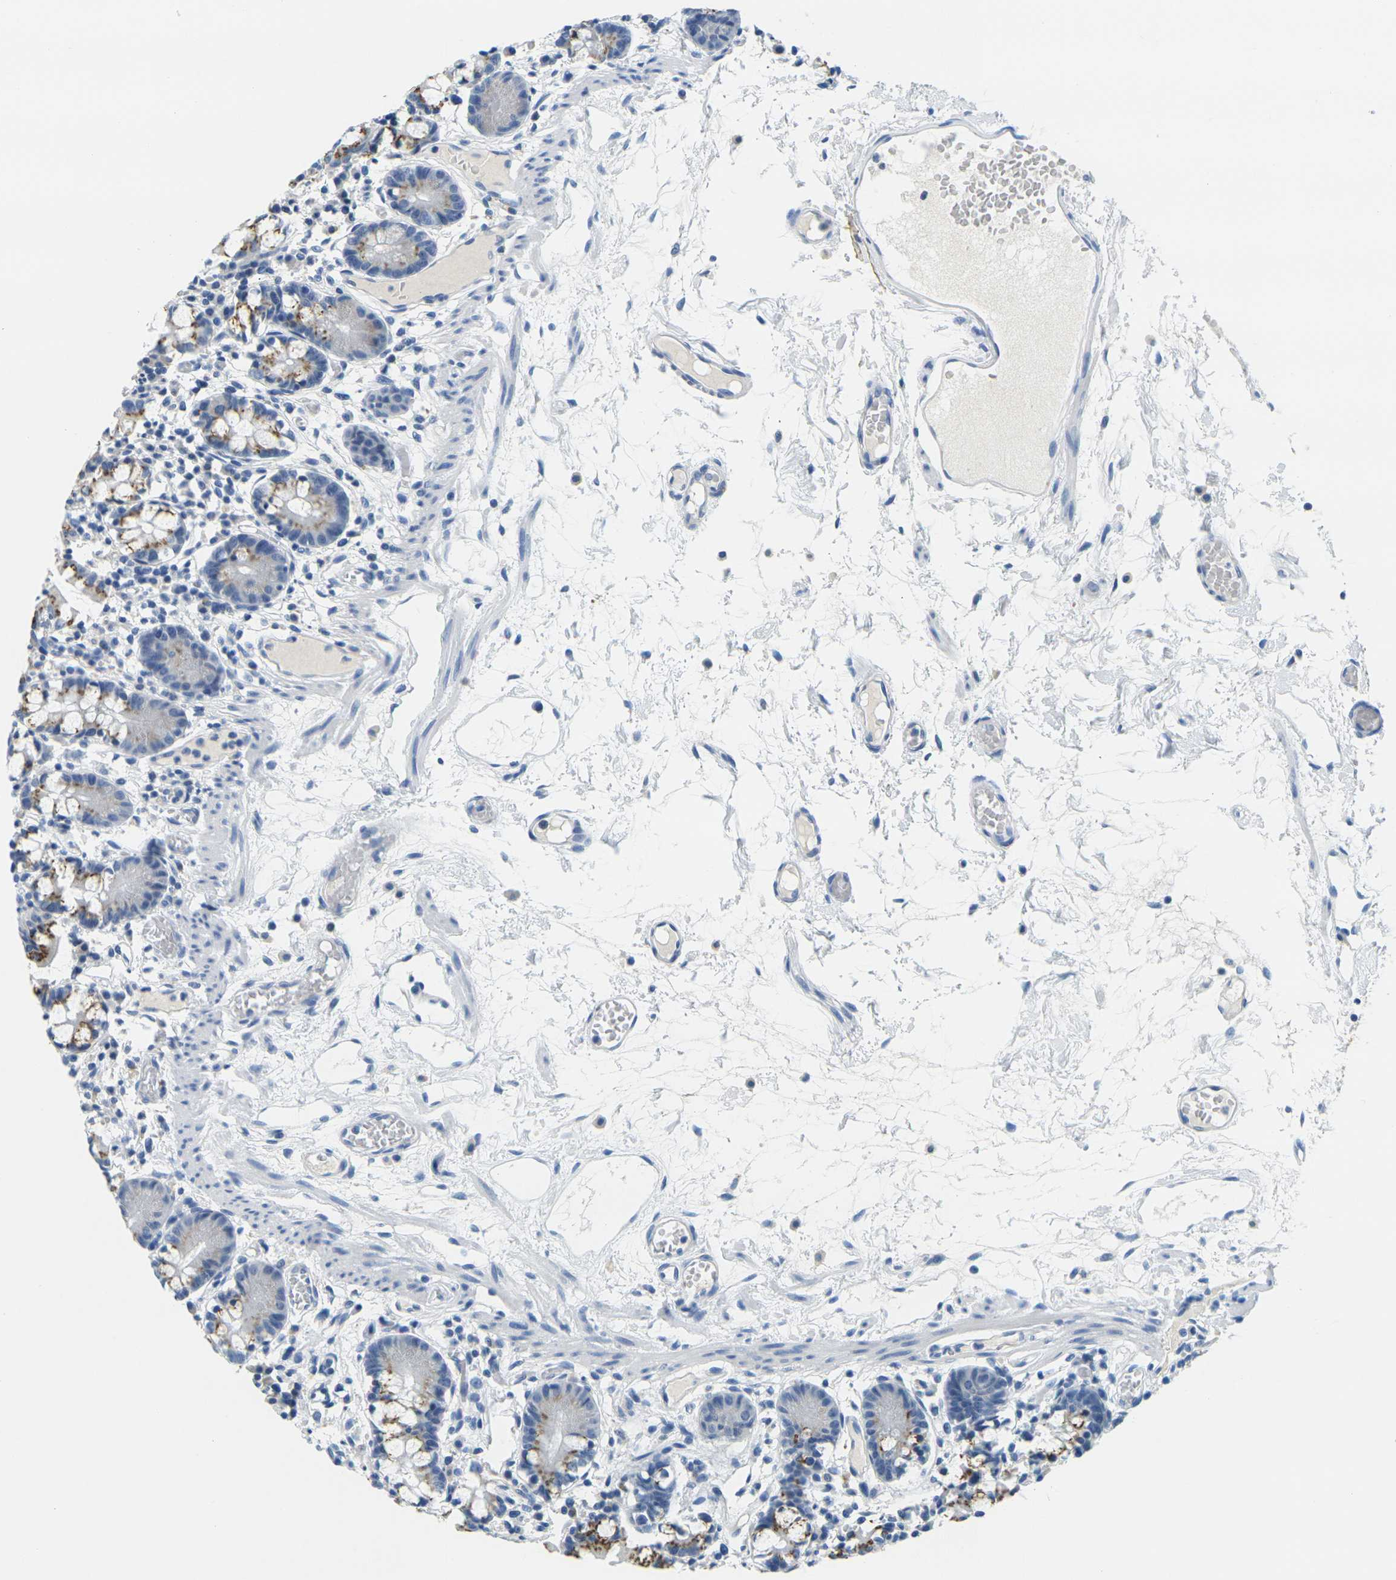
{"staining": {"intensity": "moderate", "quantity": "25%-75%", "location": "cytoplasmic/membranous"}, "tissue": "small intestine", "cell_type": "Glandular cells", "image_type": "normal", "snomed": [{"axis": "morphology", "description": "Normal tissue, NOS"}, {"axis": "morphology", "description": "Cystadenocarcinoma, serous, Metastatic site"}, {"axis": "topography", "description": "Small intestine"}], "caption": "Immunohistochemical staining of benign small intestine demonstrates 25%-75% levels of moderate cytoplasmic/membranous protein positivity in about 25%-75% of glandular cells.", "gene": "FAM3D", "patient": {"sex": "female", "age": 61}}